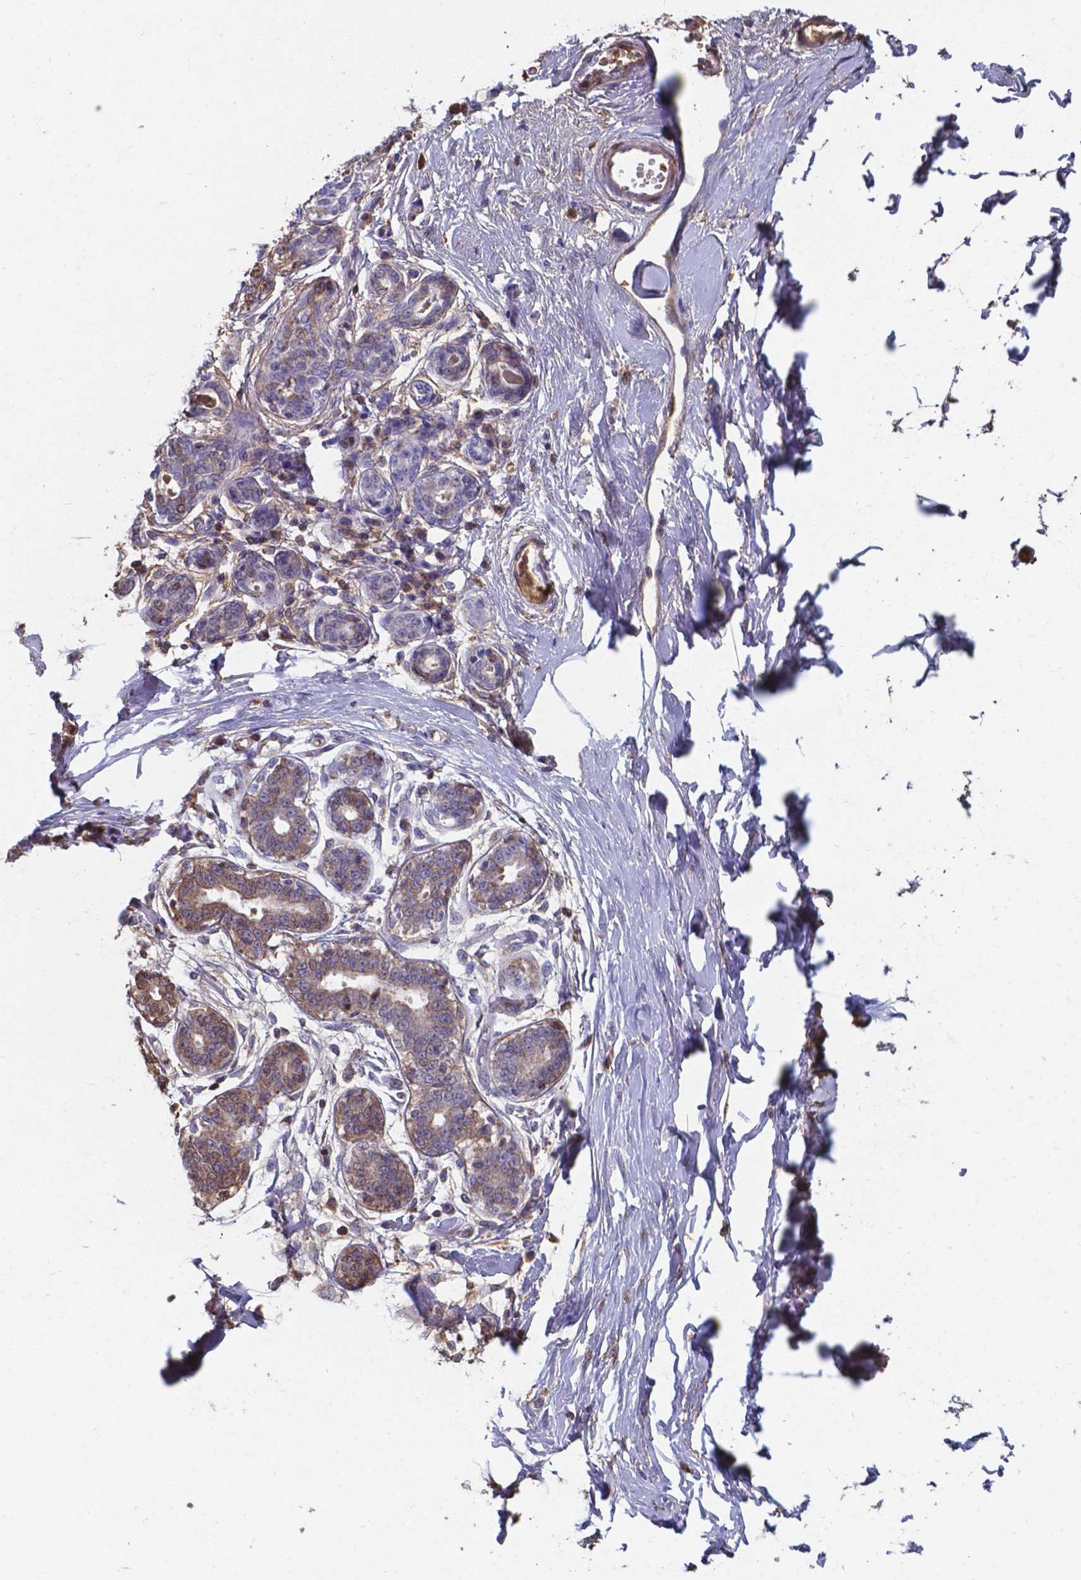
{"staining": {"intensity": "moderate", "quantity": ">75%", "location": "nuclear"}, "tissue": "breast", "cell_type": "Adipocytes", "image_type": "normal", "snomed": [{"axis": "morphology", "description": "Normal tissue, NOS"}, {"axis": "topography", "description": "Skin"}, {"axis": "topography", "description": "Breast"}], "caption": "Brown immunohistochemical staining in unremarkable breast exhibits moderate nuclear staining in approximately >75% of adipocytes. Using DAB (brown) and hematoxylin (blue) stains, captured at high magnification using brightfield microscopy.", "gene": "SERPINA1", "patient": {"sex": "female", "age": 43}}